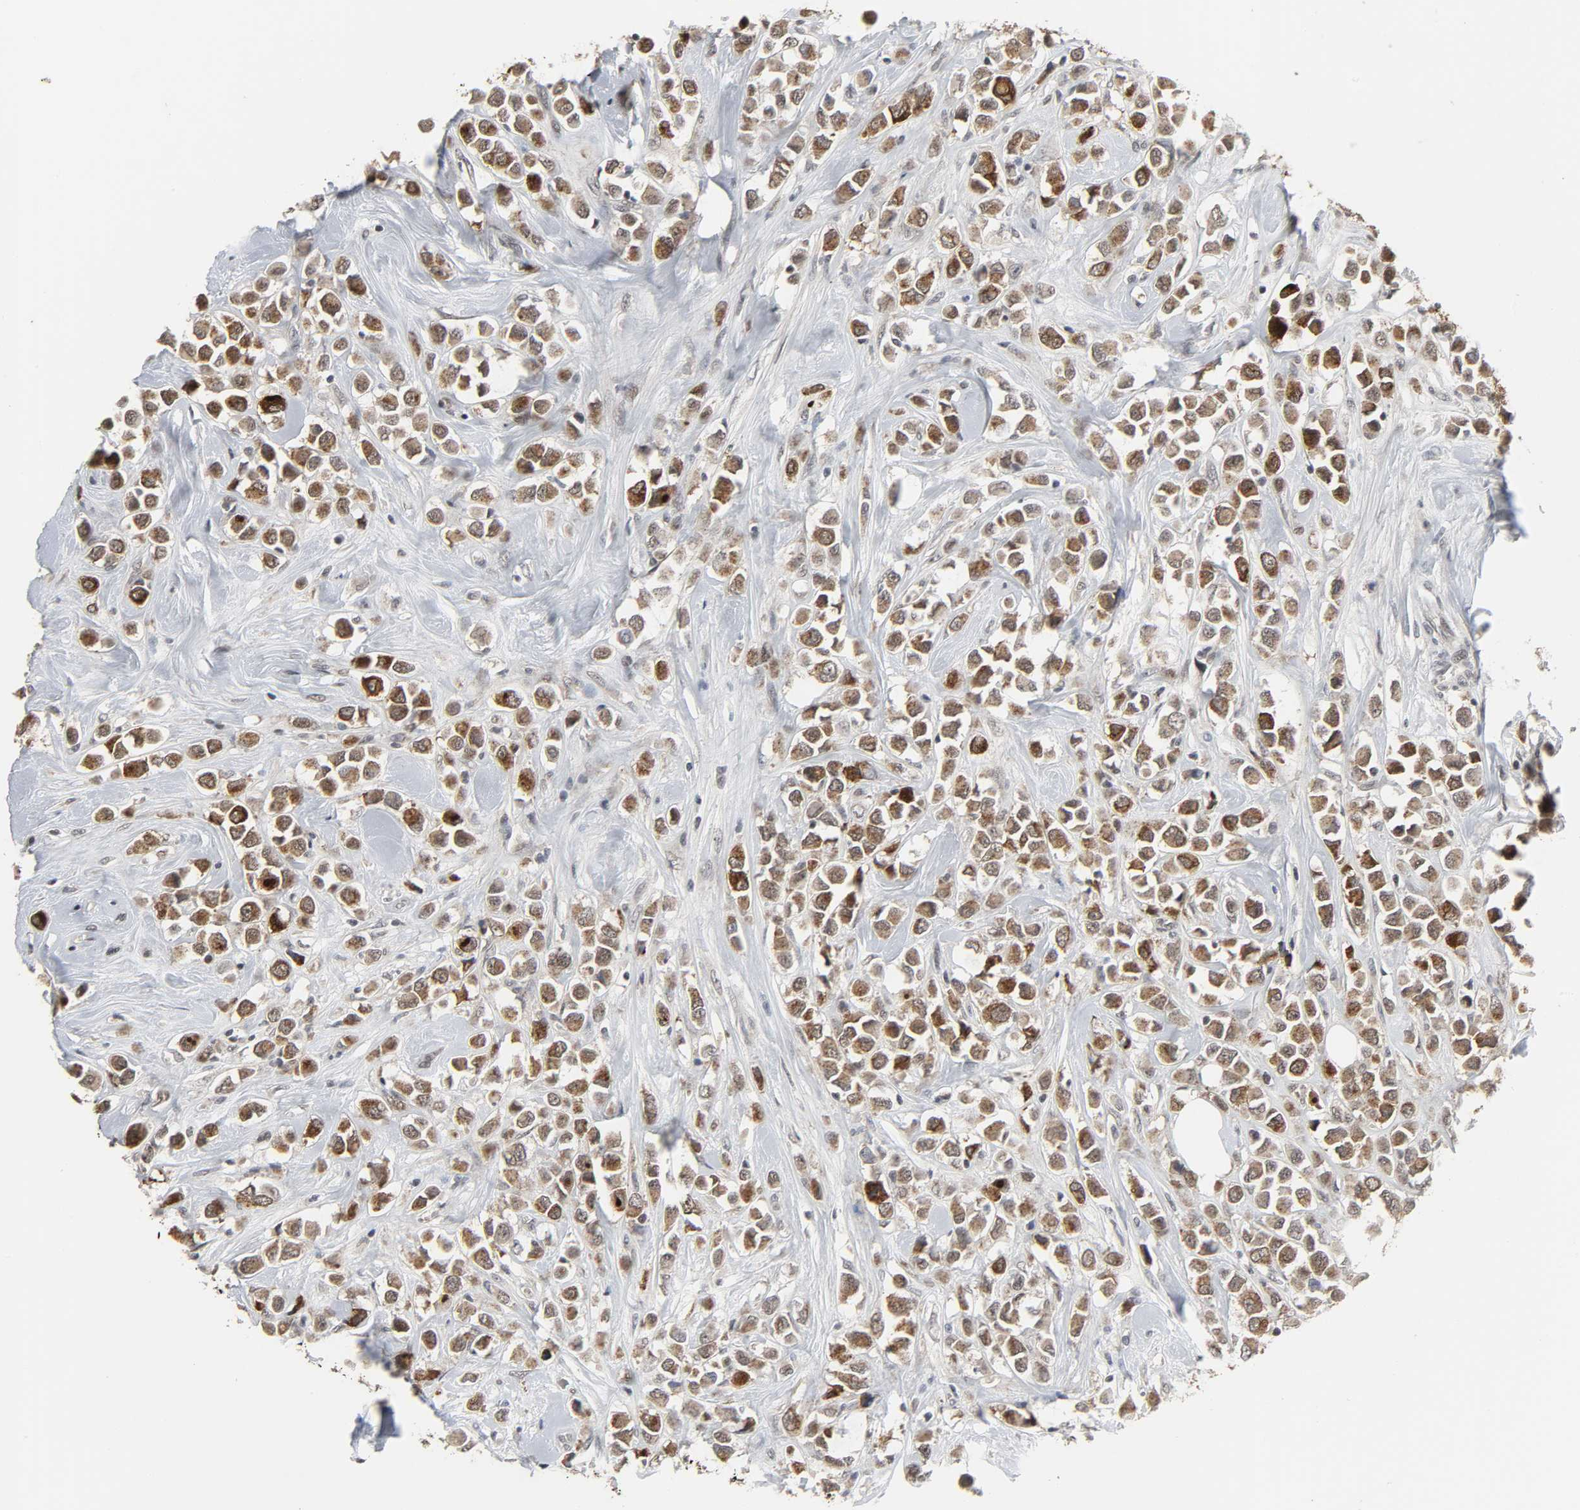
{"staining": {"intensity": "moderate", "quantity": ">75%", "location": "cytoplasmic/membranous"}, "tissue": "breast cancer", "cell_type": "Tumor cells", "image_type": "cancer", "snomed": [{"axis": "morphology", "description": "Duct carcinoma"}, {"axis": "topography", "description": "Breast"}], "caption": "The photomicrograph reveals a brown stain indicating the presence of a protein in the cytoplasmic/membranous of tumor cells in intraductal carcinoma (breast).", "gene": "MUC1", "patient": {"sex": "female", "age": 61}}